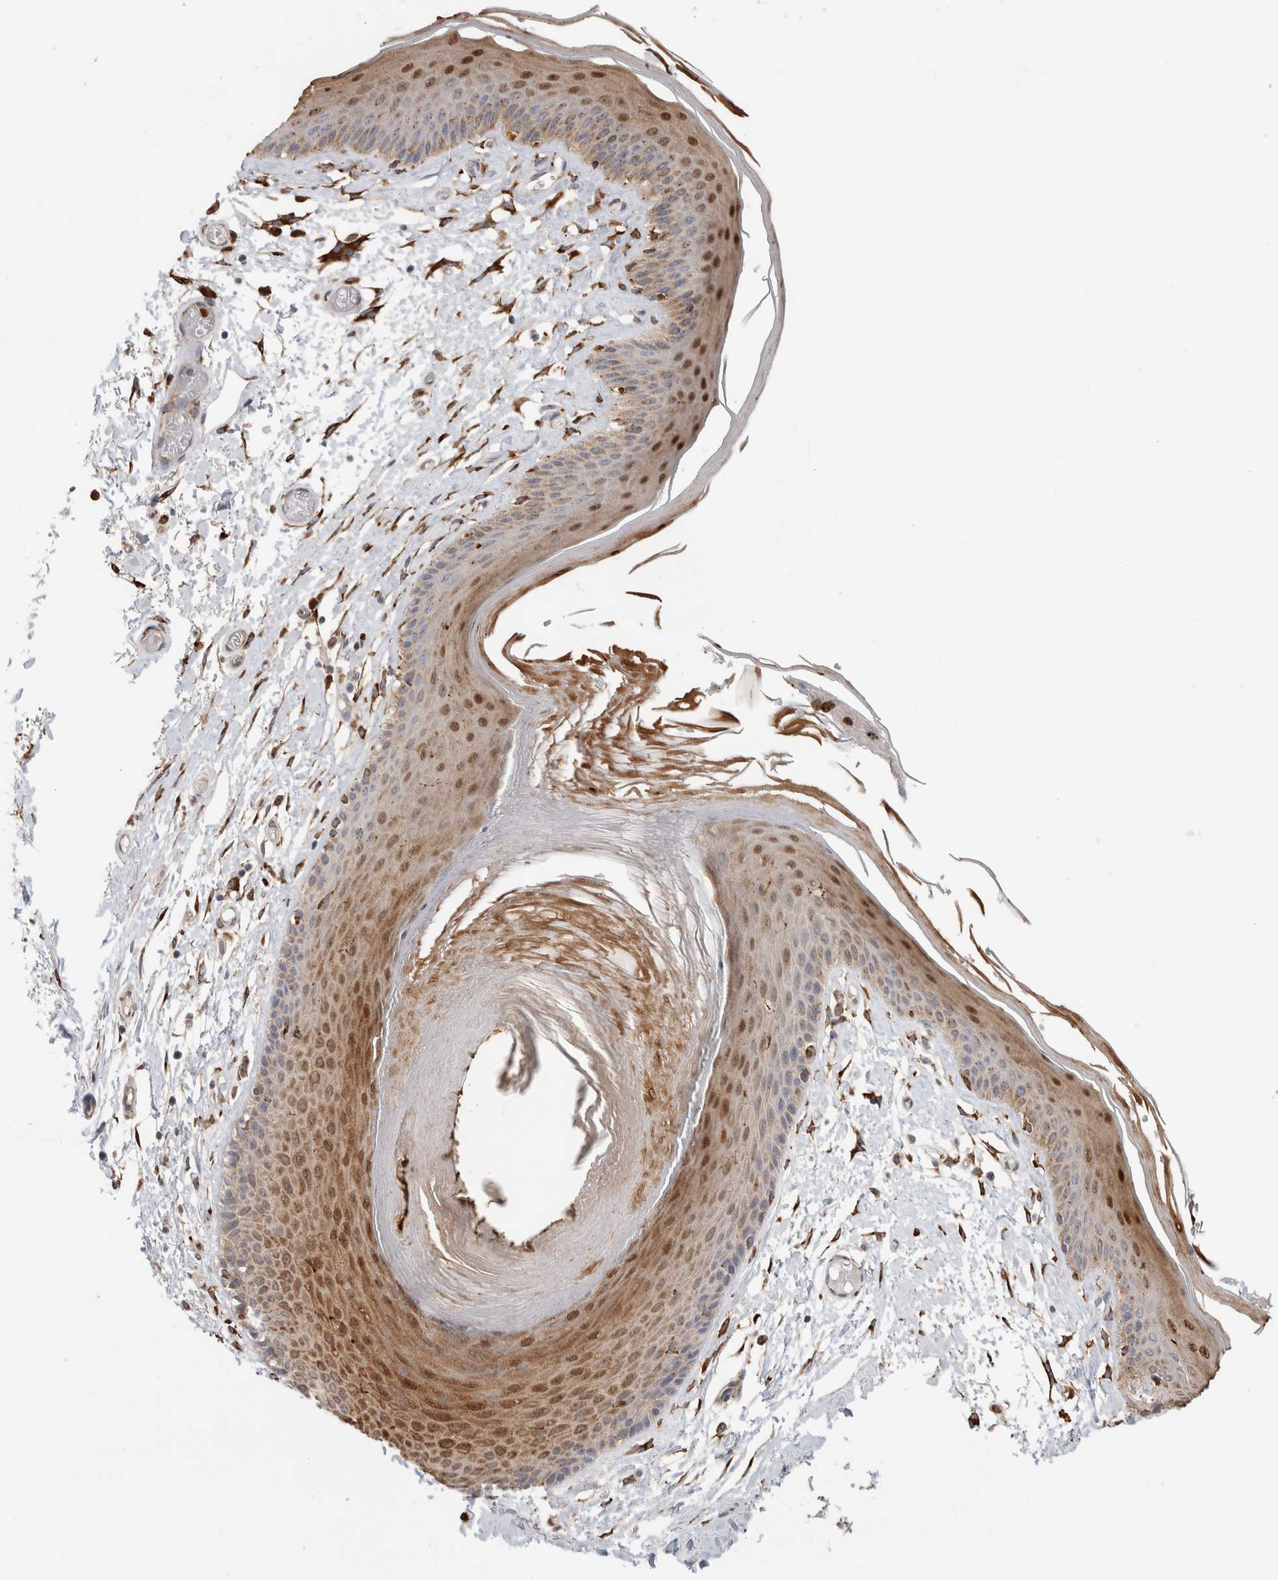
{"staining": {"intensity": "moderate", "quantity": "25%-75%", "location": "cytoplasmic/membranous,nuclear"}, "tissue": "skin", "cell_type": "Epidermal cells", "image_type": "normal", "snomed": [{"axis": "morphology", "description": "Normal tissue, NOS"}, {"axis": "topography", "description": "Vulva"}], "caption": "Protein expression analysis of unremarkable skin exhibits moderate cytoplasmic/membranous,nuclear positivity in approximately 25%-75% of epidermal cells. (IHC, brightfield microscopy, high magnification).", "gene": "P4HA1", "patient": {"sex": "female", "age": 73}}